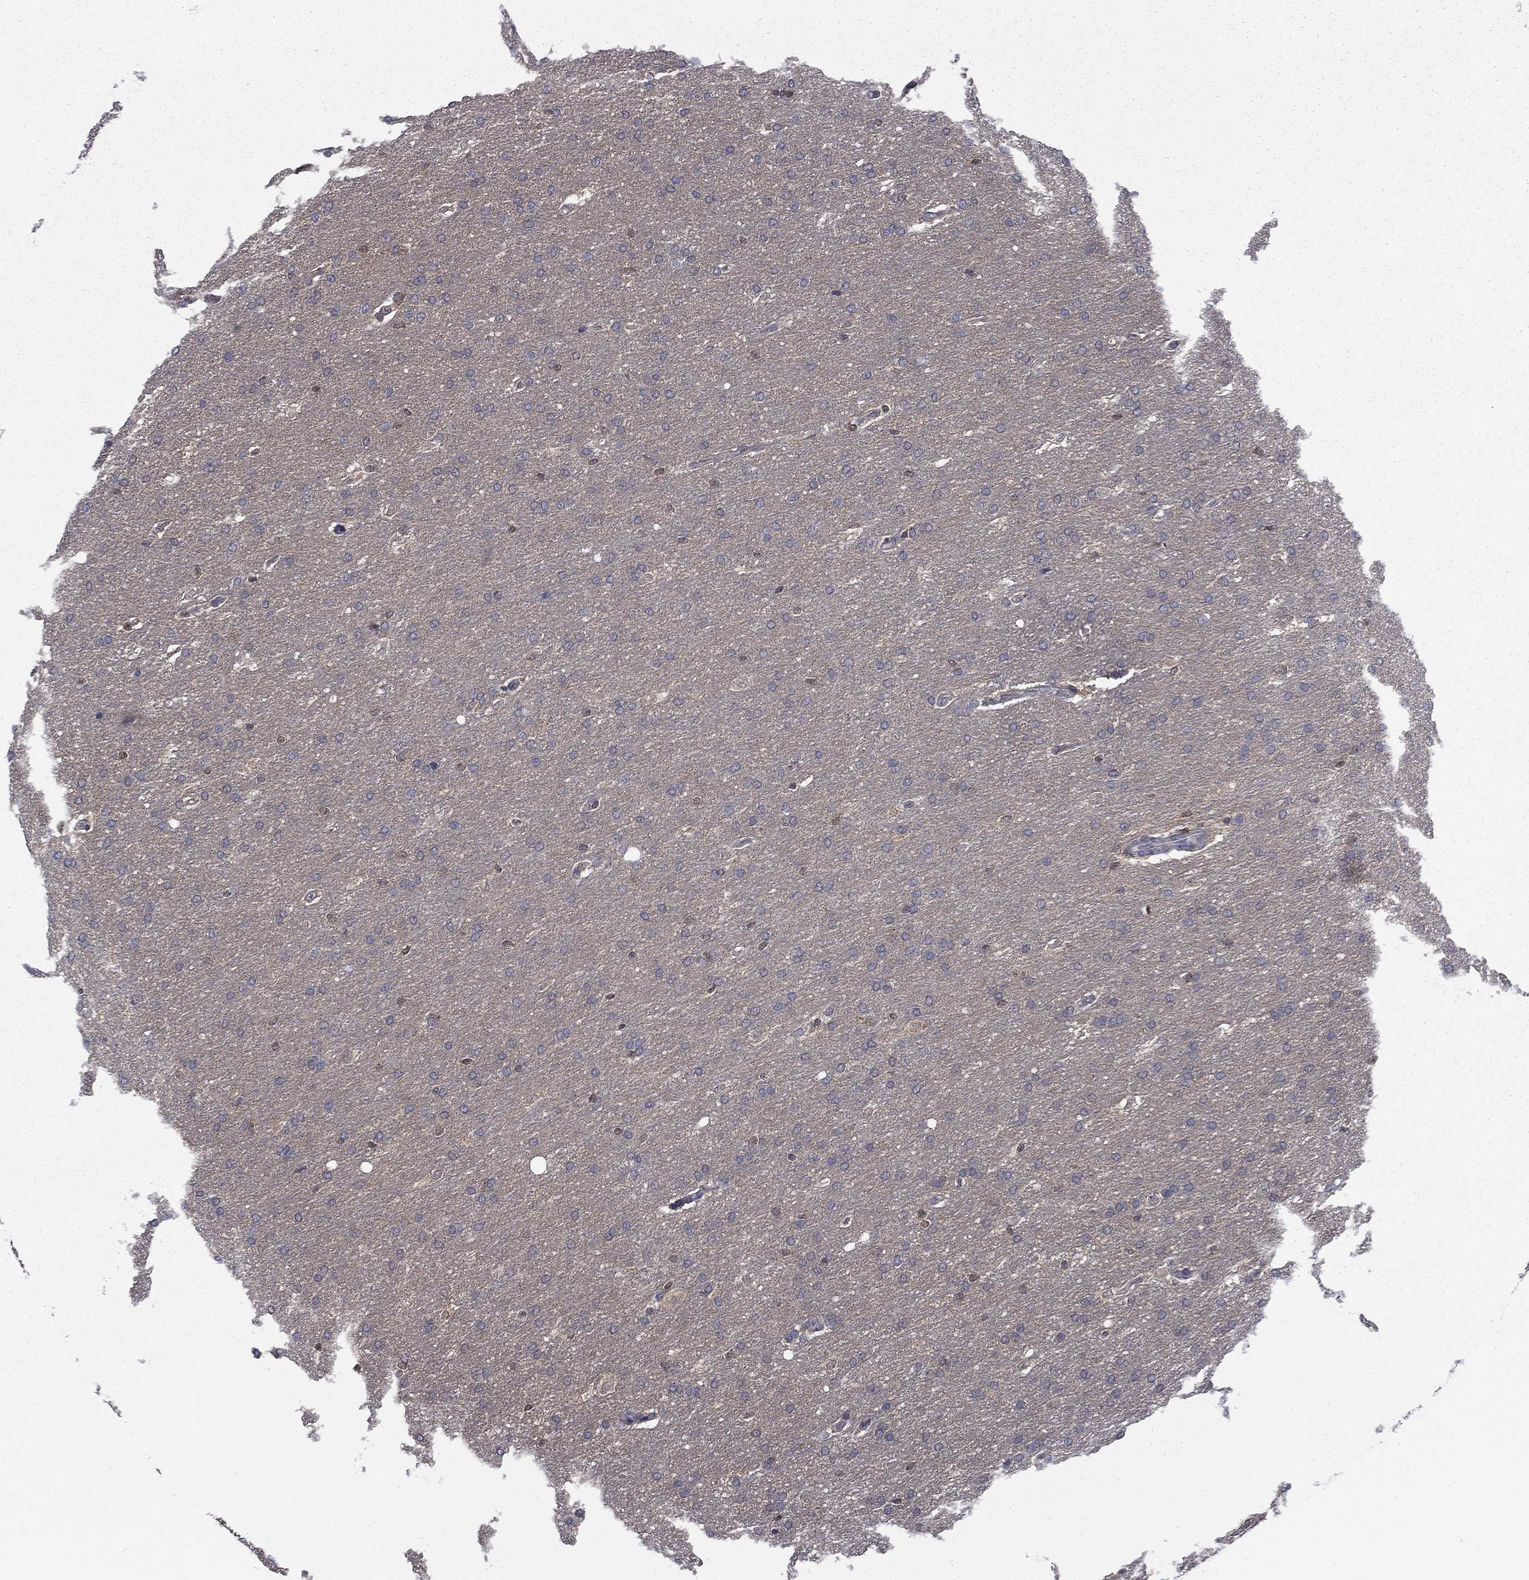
{"staining": {"intensity": "negative", "quantity": "none", "location": "none"}, "tissue": "glioma", "cell_type": "Tumor cells", "image_type": "cancer", "snomed": [{"axis": "morphology", "description": "Glioma, malignant, Low grade"}, {"axis": "topography", "description": "Brain"}], "caption": "There is no significant positivity in tumor cells of glioma. Brightfield microscopy of IHC stained with DAB (3,3'-diaminobenzidine) (brown) and hematoxylin (blue), captured at high magnification.", "gene": "NIT2", "patient": {"sex": "female", "age": 37}}